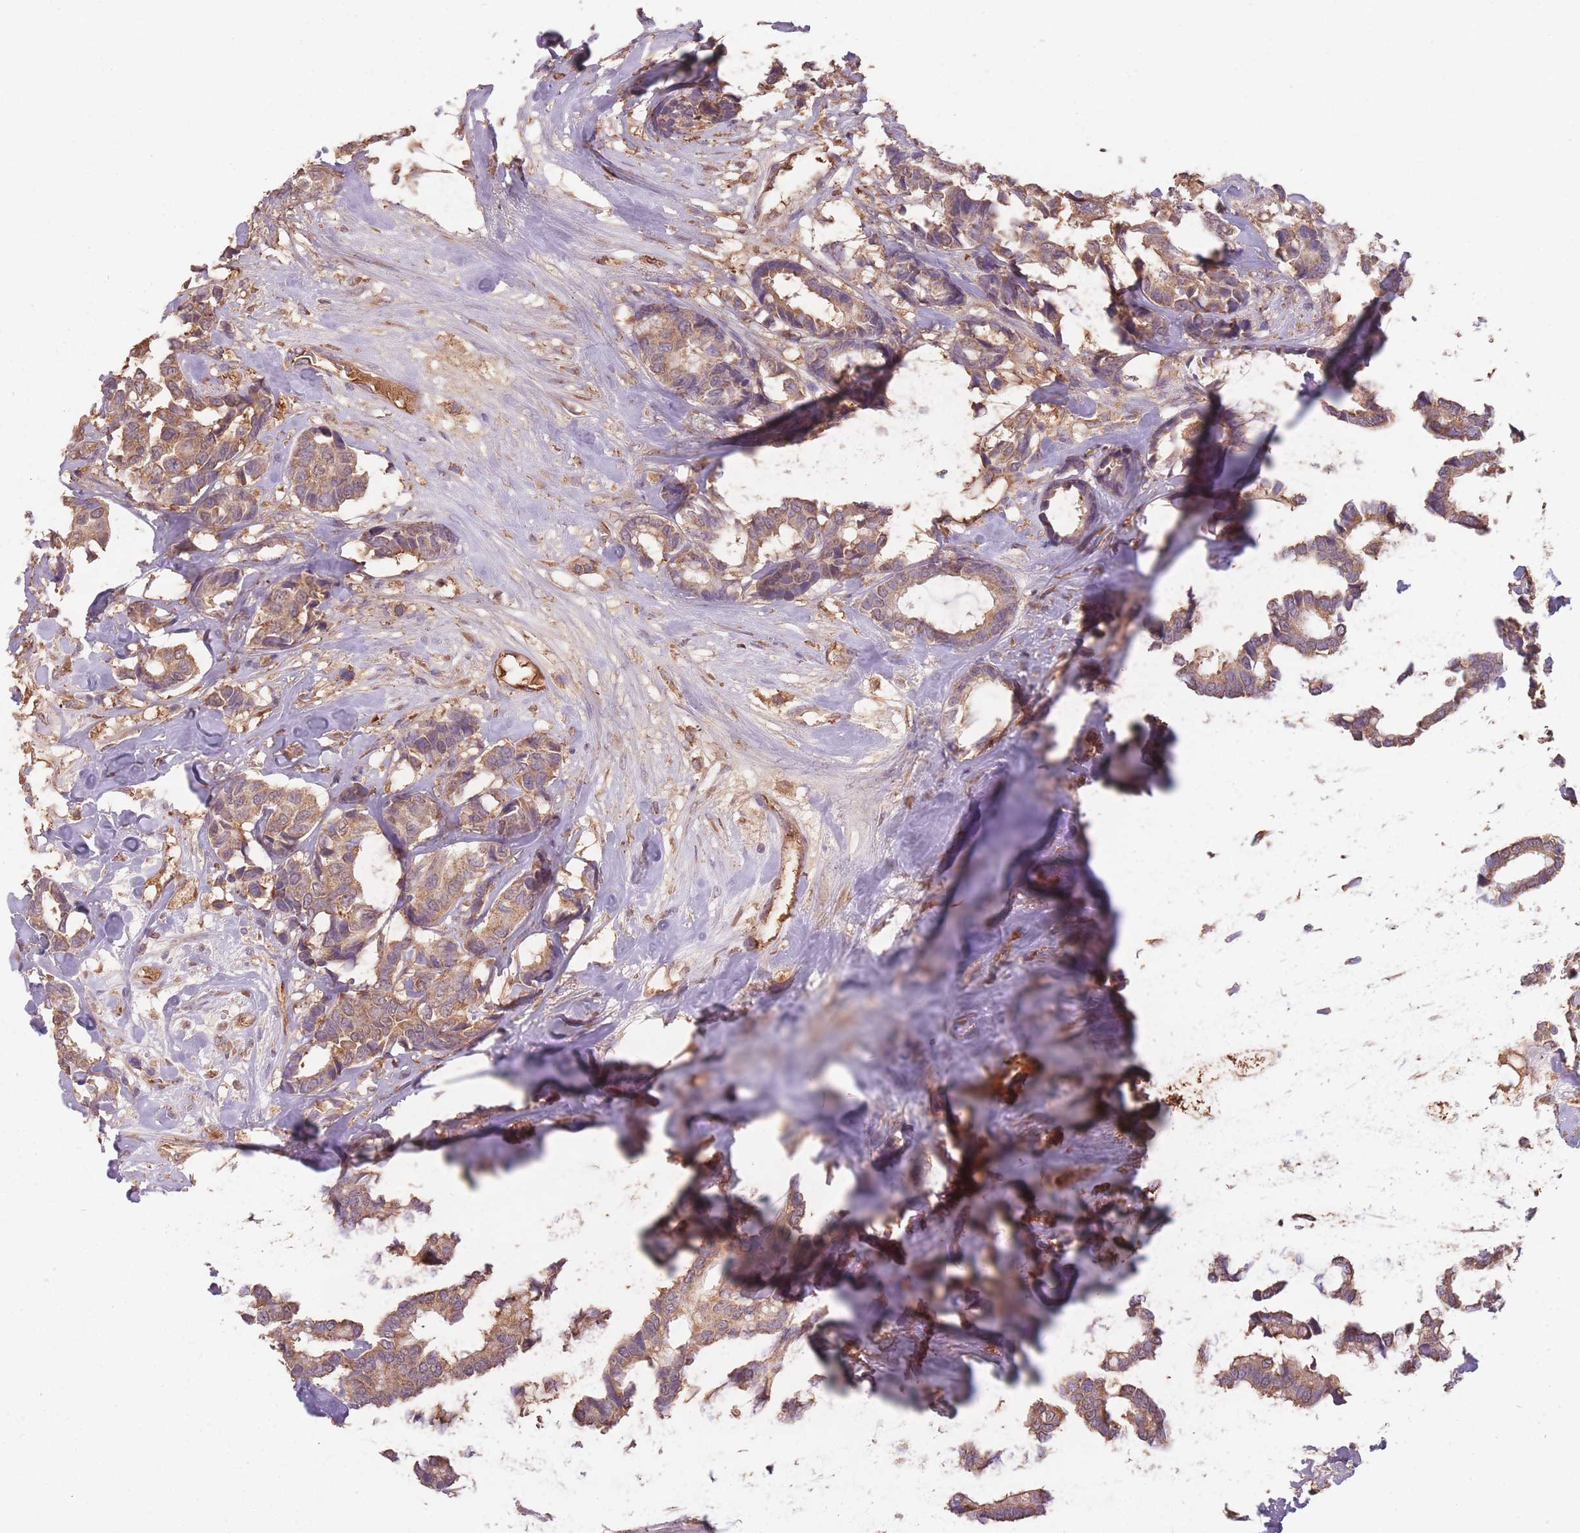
{"staining": {"intensity": "moderate", "quantity": ">75%", "location": "cytoplasmic/membranous"}, "tissue": "breast cancer", "cell_type": "Tumor cells", "image_type": "cancer", "snomed": [{"axis": "morphology", "description": "Normal tissue, NOS"}, {"axis": "morphology", "description": "Duct carcinoma"}, {"axis": "topography", "description": "Breast"}], "caption": "Human infiltrating ductal carcinoma (breast) stained for a protein (brown) displays moderate cytoplasmic/membranous positive staining in approximately >75% of tumor cells.", "gene": "SANBR", "patient": {"sex": "female", "age": 87}}